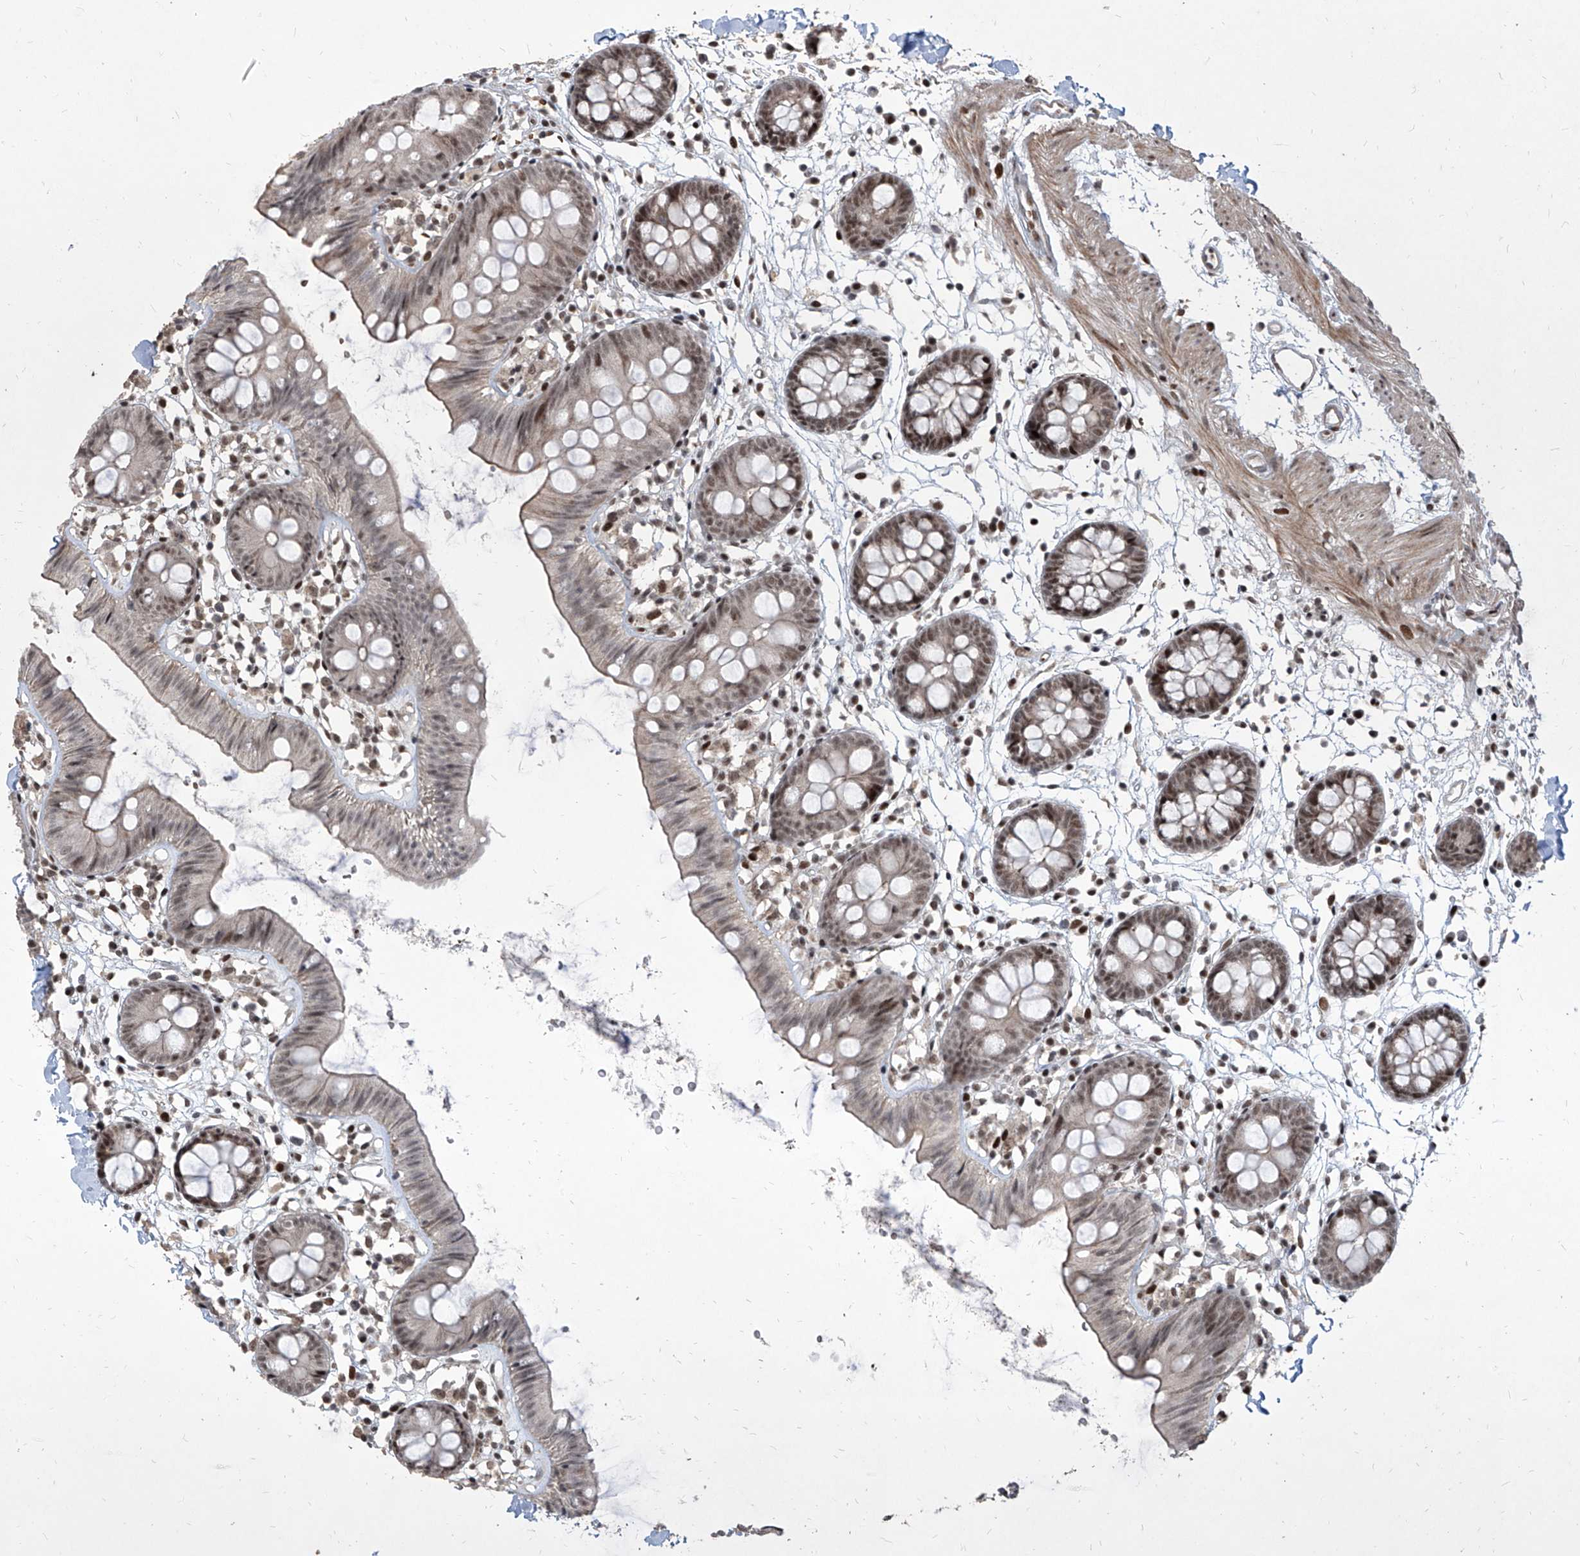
{"staining": {"intensity": "weak", "quantity": ">75%", "location": "nuclear"}, "tissue": "colon", "cell_type": "Endothelial cells", "image_type": "normal", "snomed": [{"axis": "morphology", "description": "Normal tissue, NOS"}, {"axis": "topography", "description": "Colon"}], "caption": "Immunohistochemical staining of normal human colon demonstrates >75% levels of weak nuclear protein staining in approximately >75% of endothelial cells. The protein is stained brown, and the nuclei are stained in blue (DAB IHC with brightfield microscopy, high magnification).", "gene": "IRF2", "patient": {"sex": "male", "age": 56}}